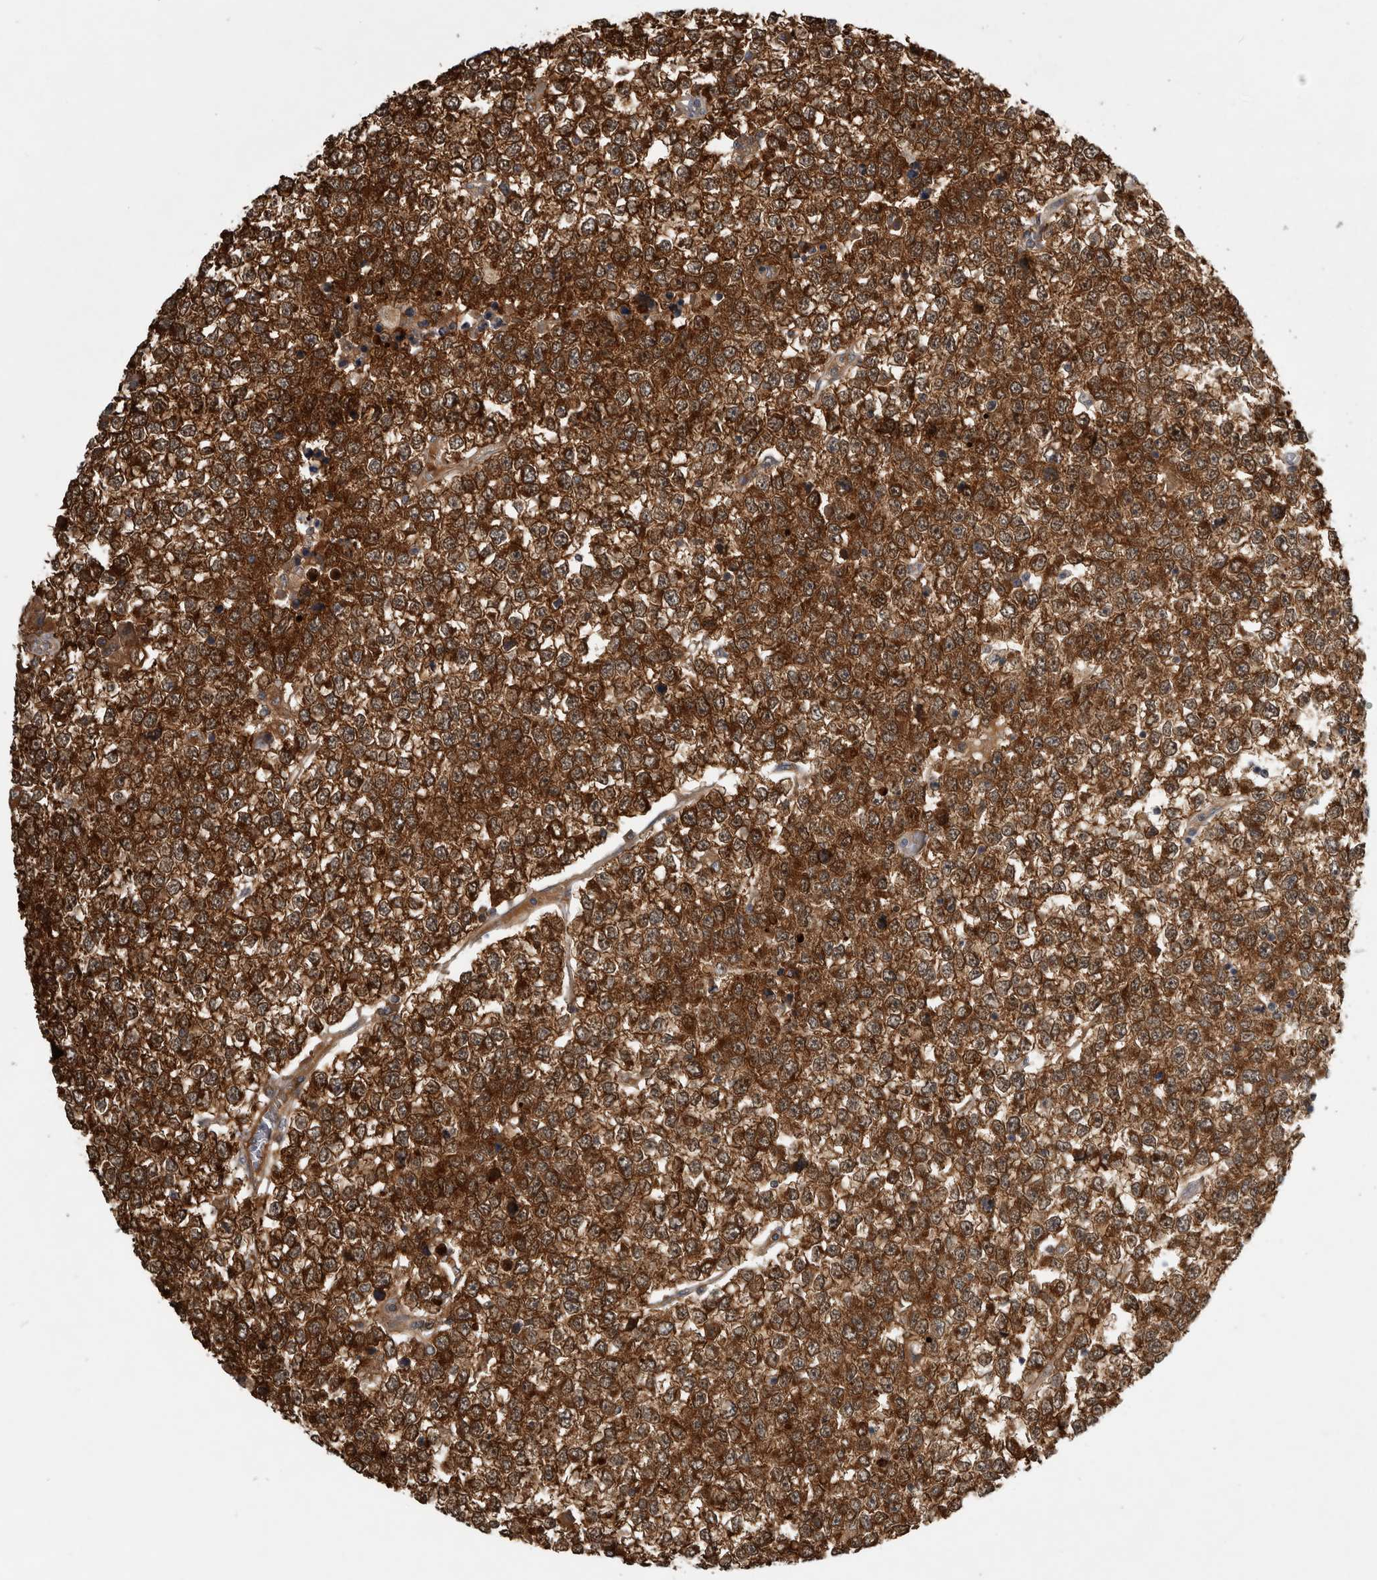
{"staining": {"intensity": "strong", "quantity": ">75%", "location": "cytoplasmic/membranous"}, "tissue": "testis cancer", "cell_type": "Tumor cells", "image_type": "cancer", "snomed": [{"axis": "morphology", "description": "Seminoma, NOS"}, {"axis": "topography", "description": "Testis"}], "caption": "Testis cancer stained for a protein (brown) shows strong cytoplasmic/membranous positive expression in about >75% of tumor cells.", "gene": "TRMT61B", "patient": {"sex": "male", "age": 65}}